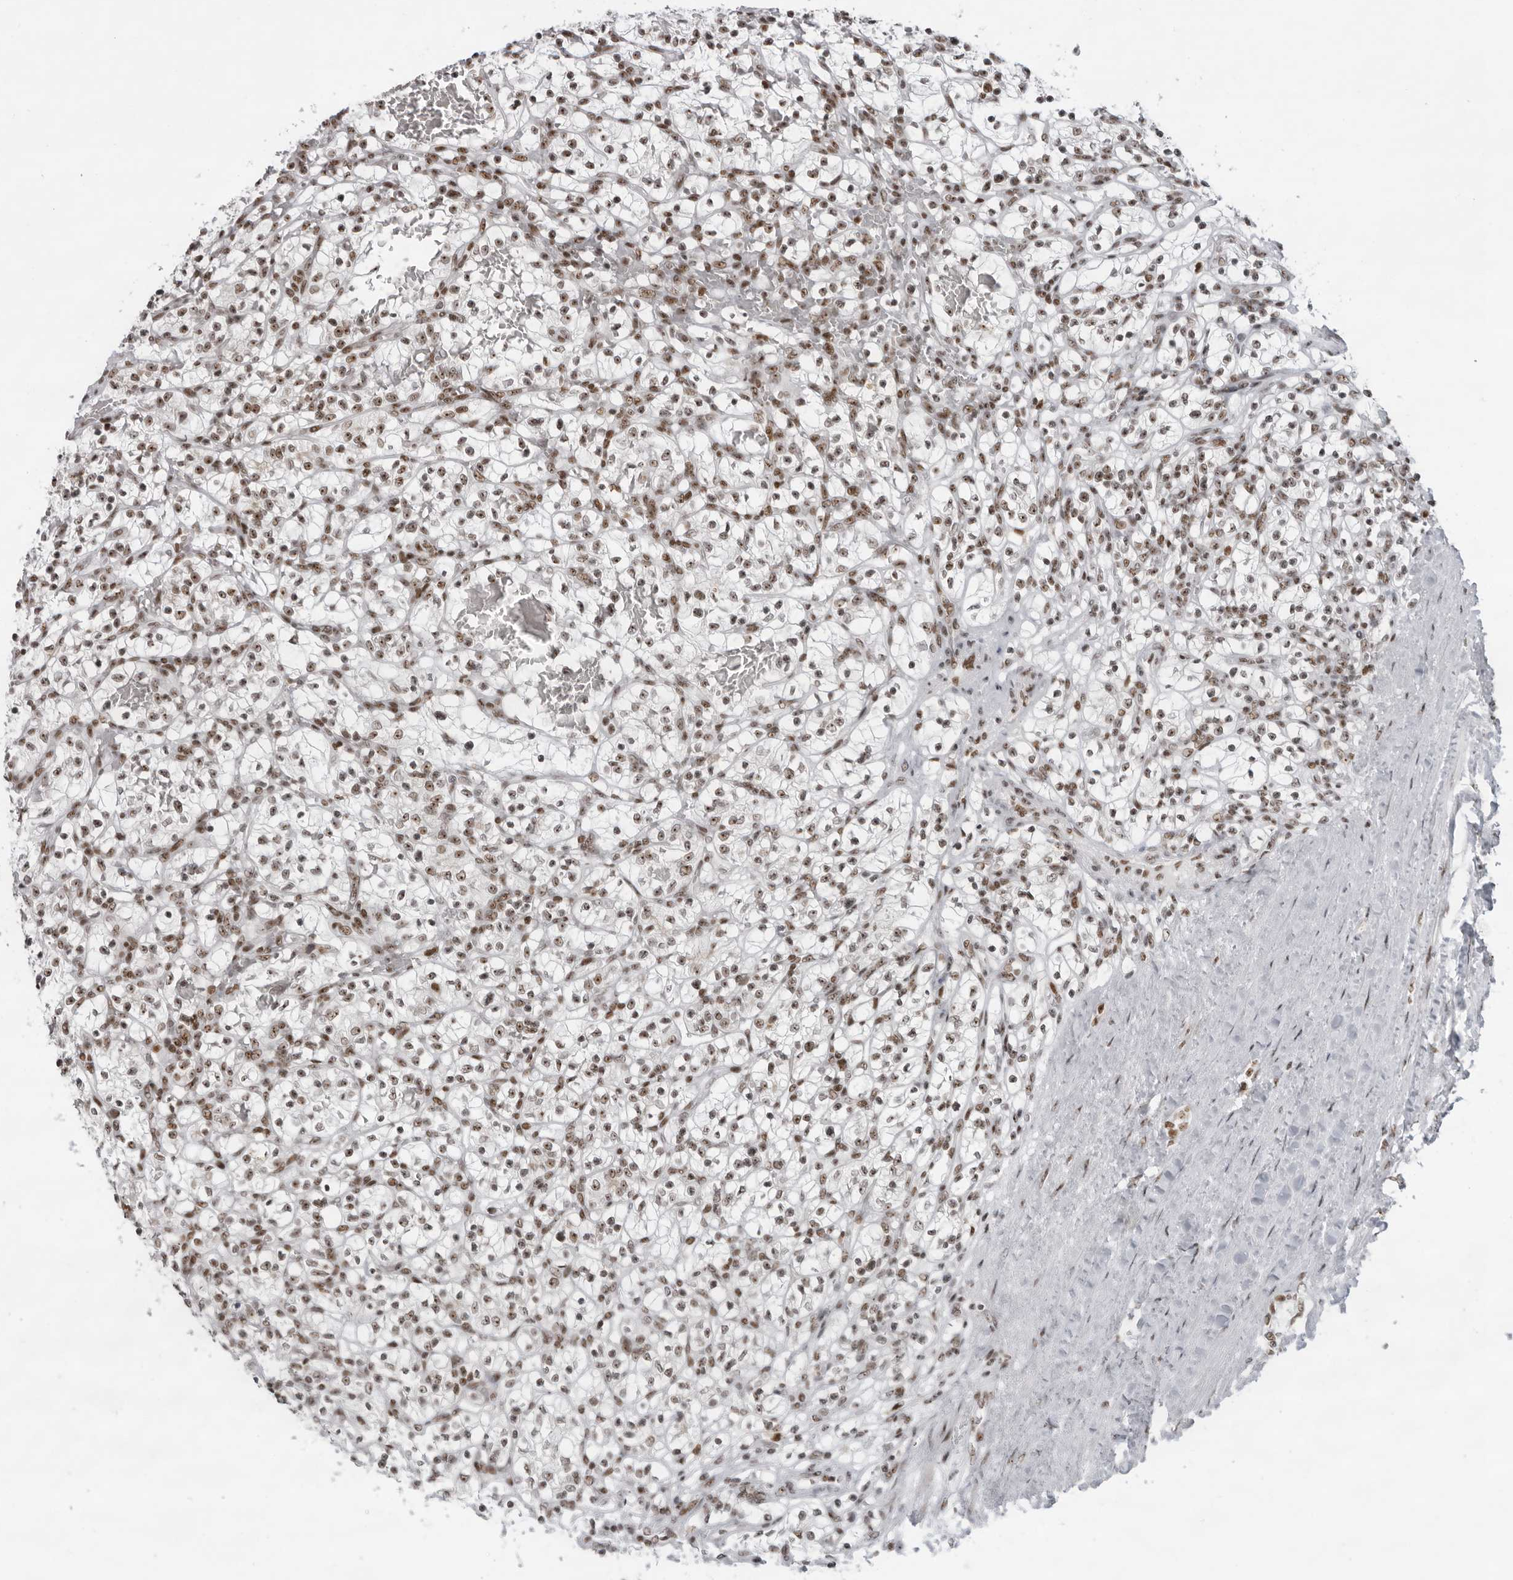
{"staining": {"intensity": "moderate", "quantity": ">75%", "location": "nuclear"}, "tissue": "renal cancer", "cell_type": "Tumor cells", "image_type": "cancer", "snomed": [{"axis": "morphology", "description": "Adenocarcinoma, NOS"}, {"axis": "topography", "description": "Kidney"}], "caption": "A high-resolution micrograph shows IHC staining of renal cancer (adenocarcinoma), which demonstrates moderate nuclear positivity in approximately >75% of tumor cells.", "gene": "DHX9", "patient": {"sex": "female", "age": 57}}